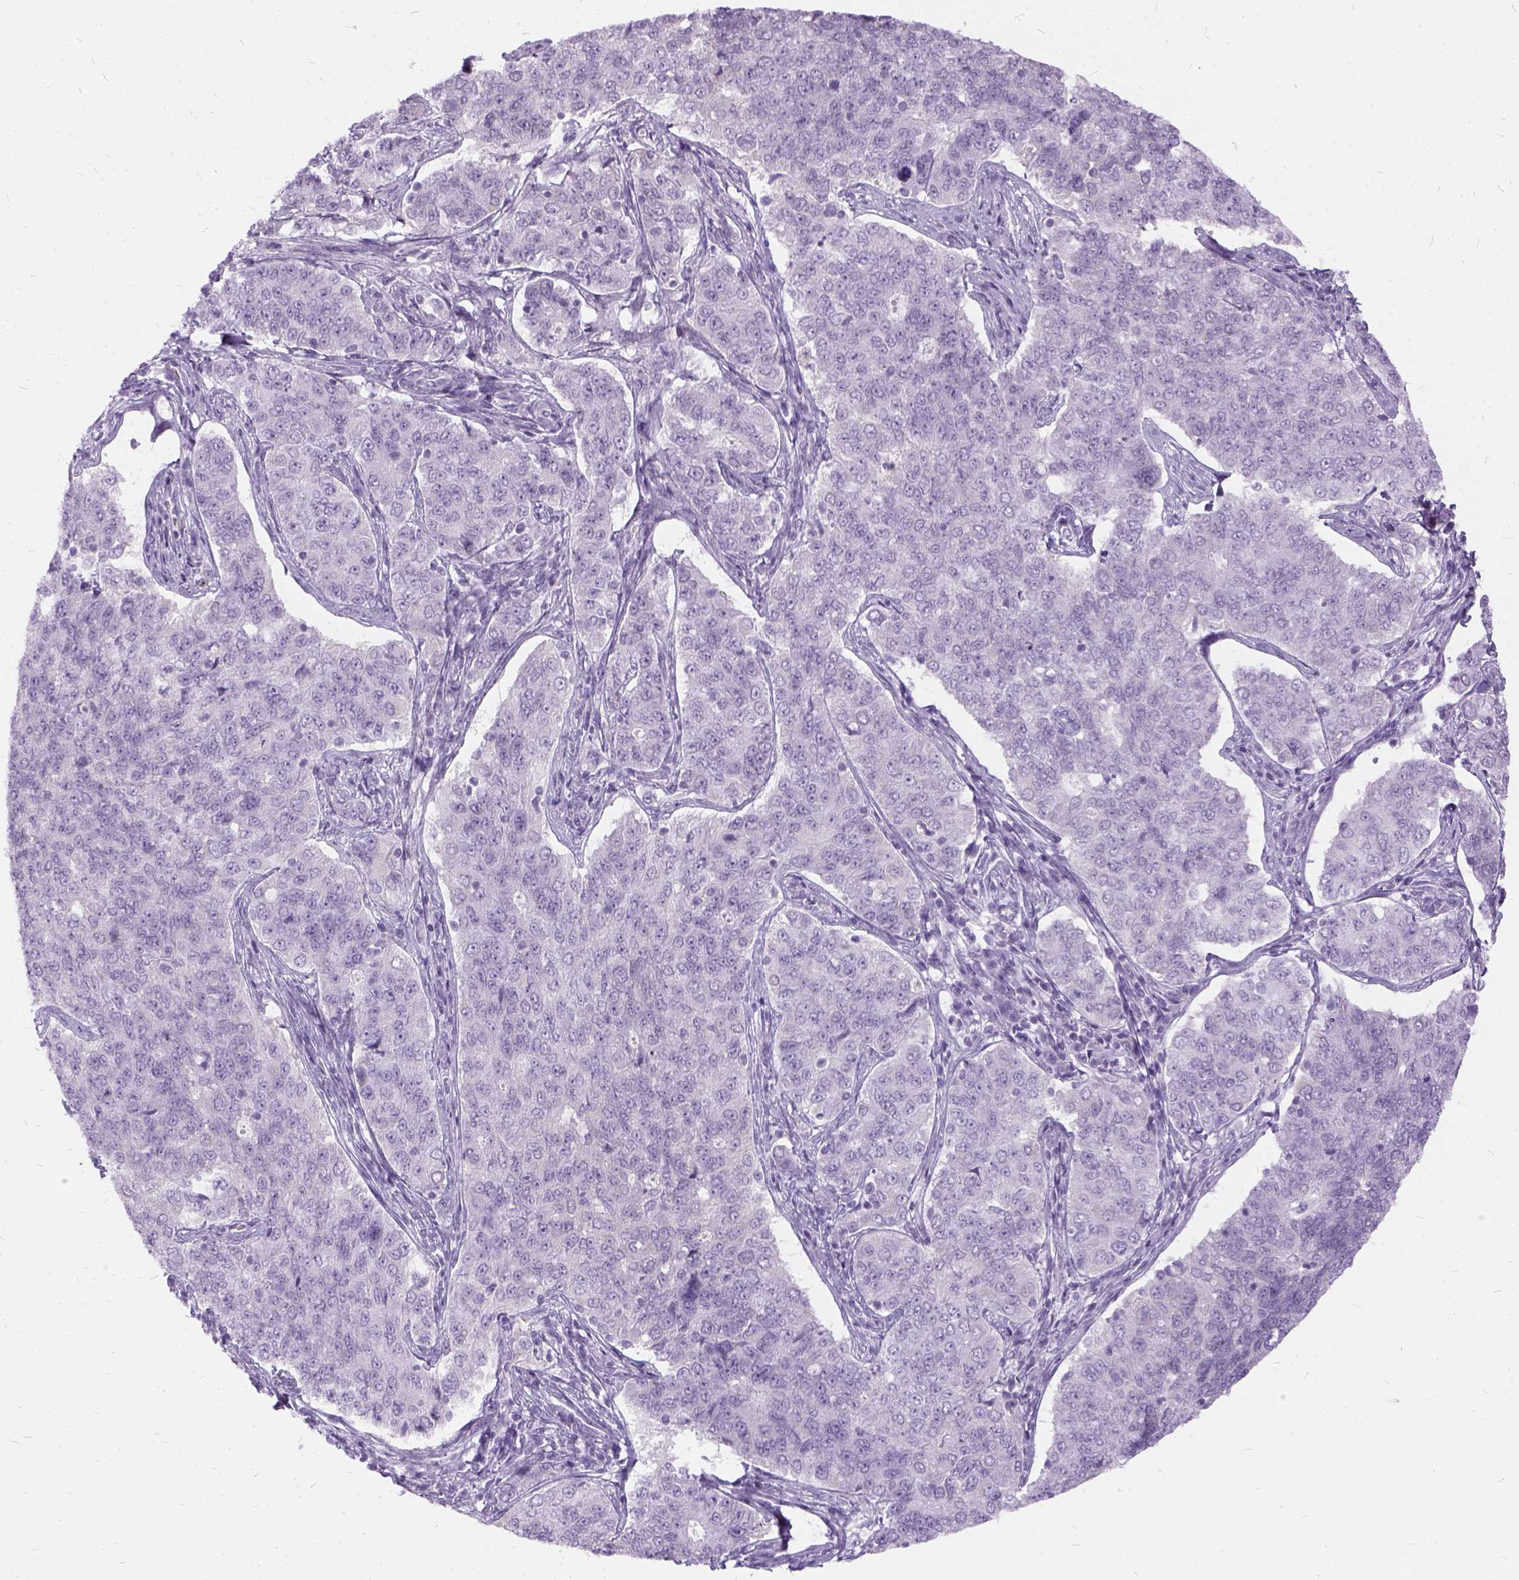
{"staining": {"intensity": "negative", "quantity": "none", "location": "none"}, "tissue": "endometrial cancer", "cell_type": "Tumor cells", "image_type": "cancer", "snomed": [{"axis": "morphology", "description": "Adenocarcinoma, NOS"}, {"axis": "topography", "description": "Endometrium"}], "caption": "Immunohistochemical staining of endometrial adenocarcinoma demonstrates no significant expression in tumor cells.", "gene": "FDX1", "patient": {"sex": "female", "age": 43}}